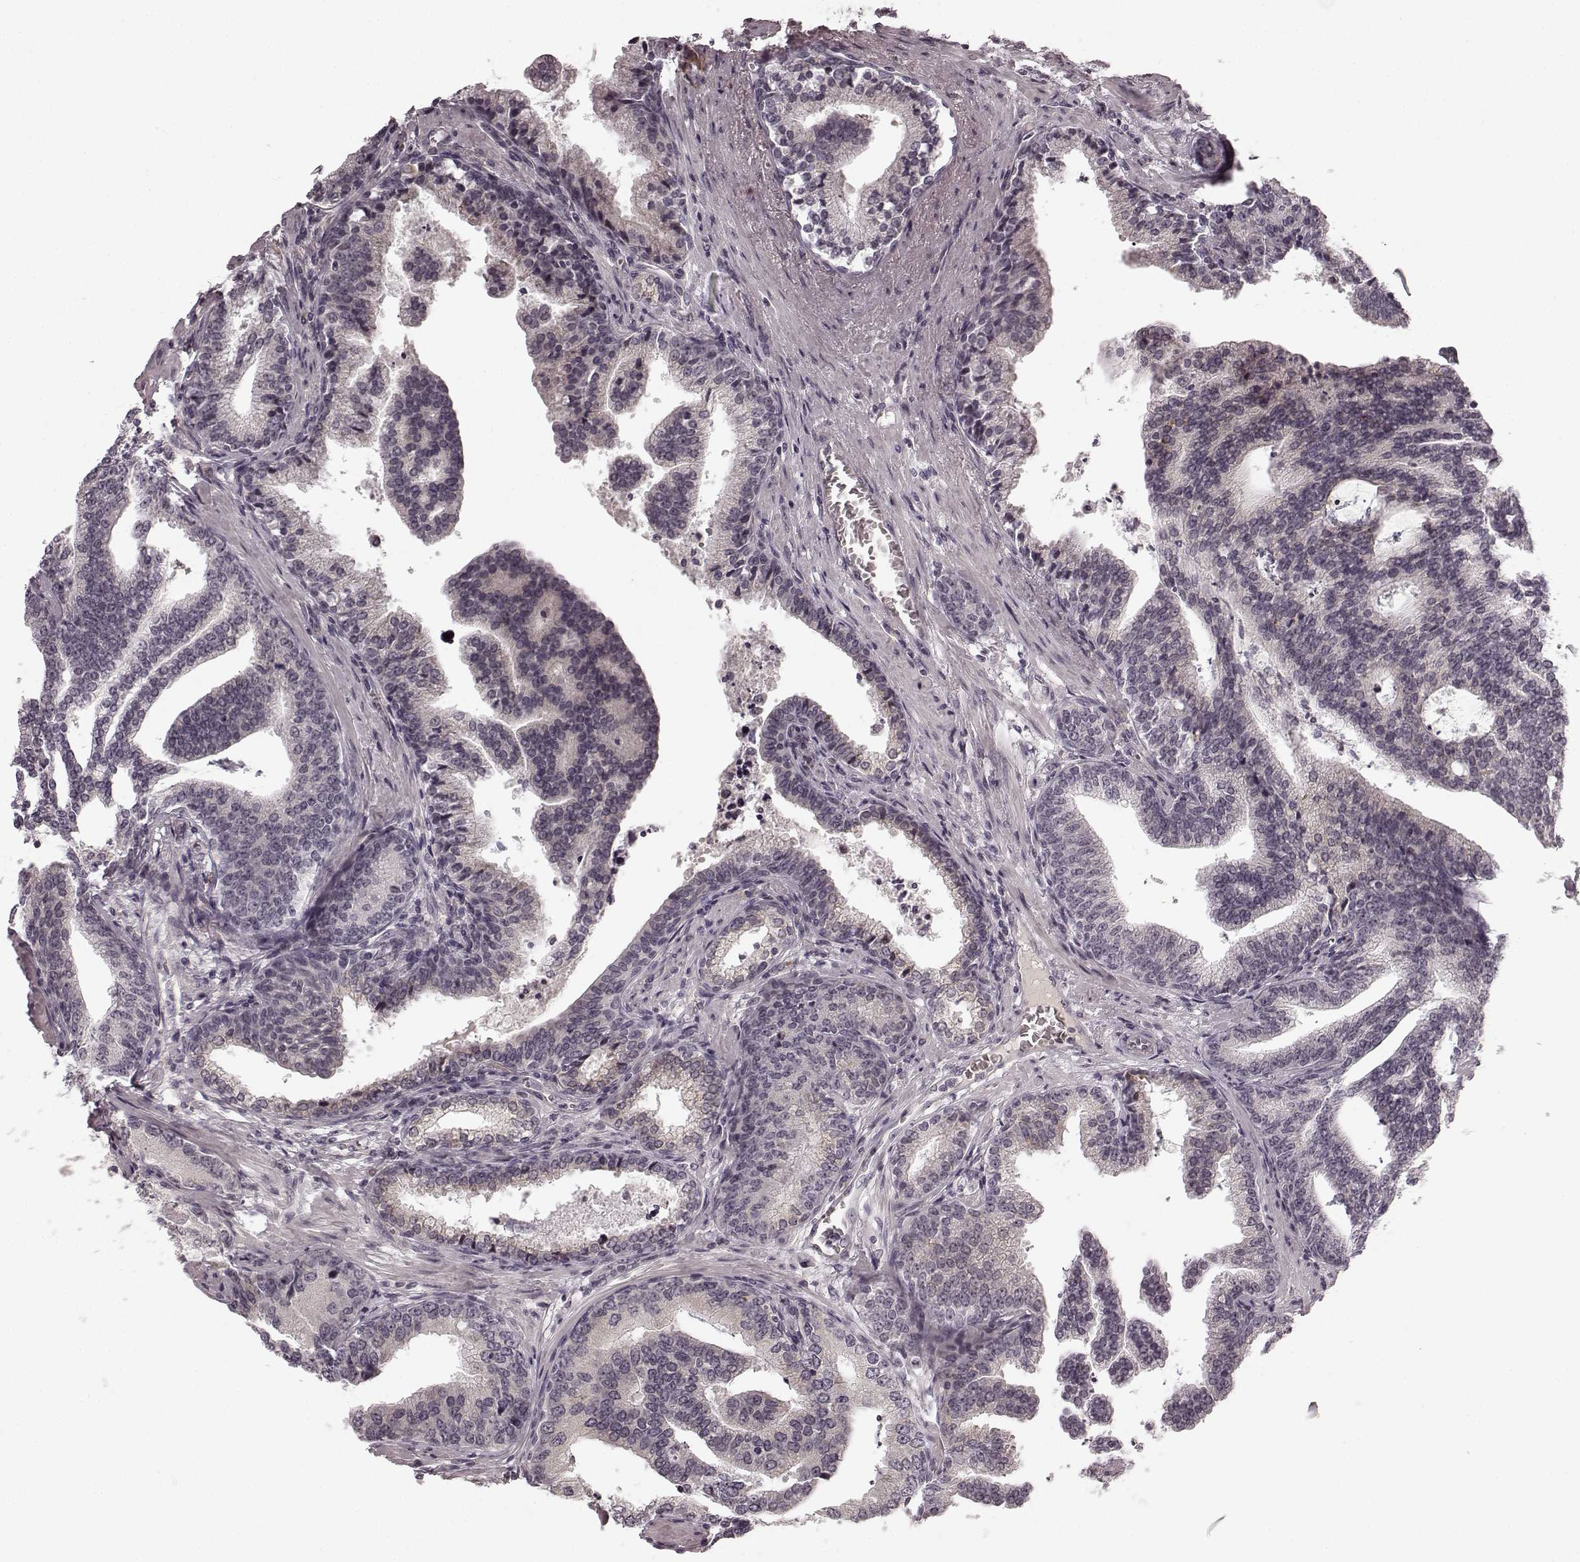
{"staining": {"intensity": "negative", "quantity": "none", "location": "none"}, "tissue": "prostate cancer", "cell_type": "Tumor cells", "image_type": "cancer", "snomed": [{"axis": "morphology", "description": "Adenocarcinoma, NOS"}, {"axis": "topography", "description": "Prostate"}], "caption": "Immunohistochemistry image of neoplastic tissue: adenocarcinoma (prostate) stained with DAB reveals no significant protein staining in tumor cells.", "gene": "FAM234B", "patient": {"sex": "male", "age": 64}}